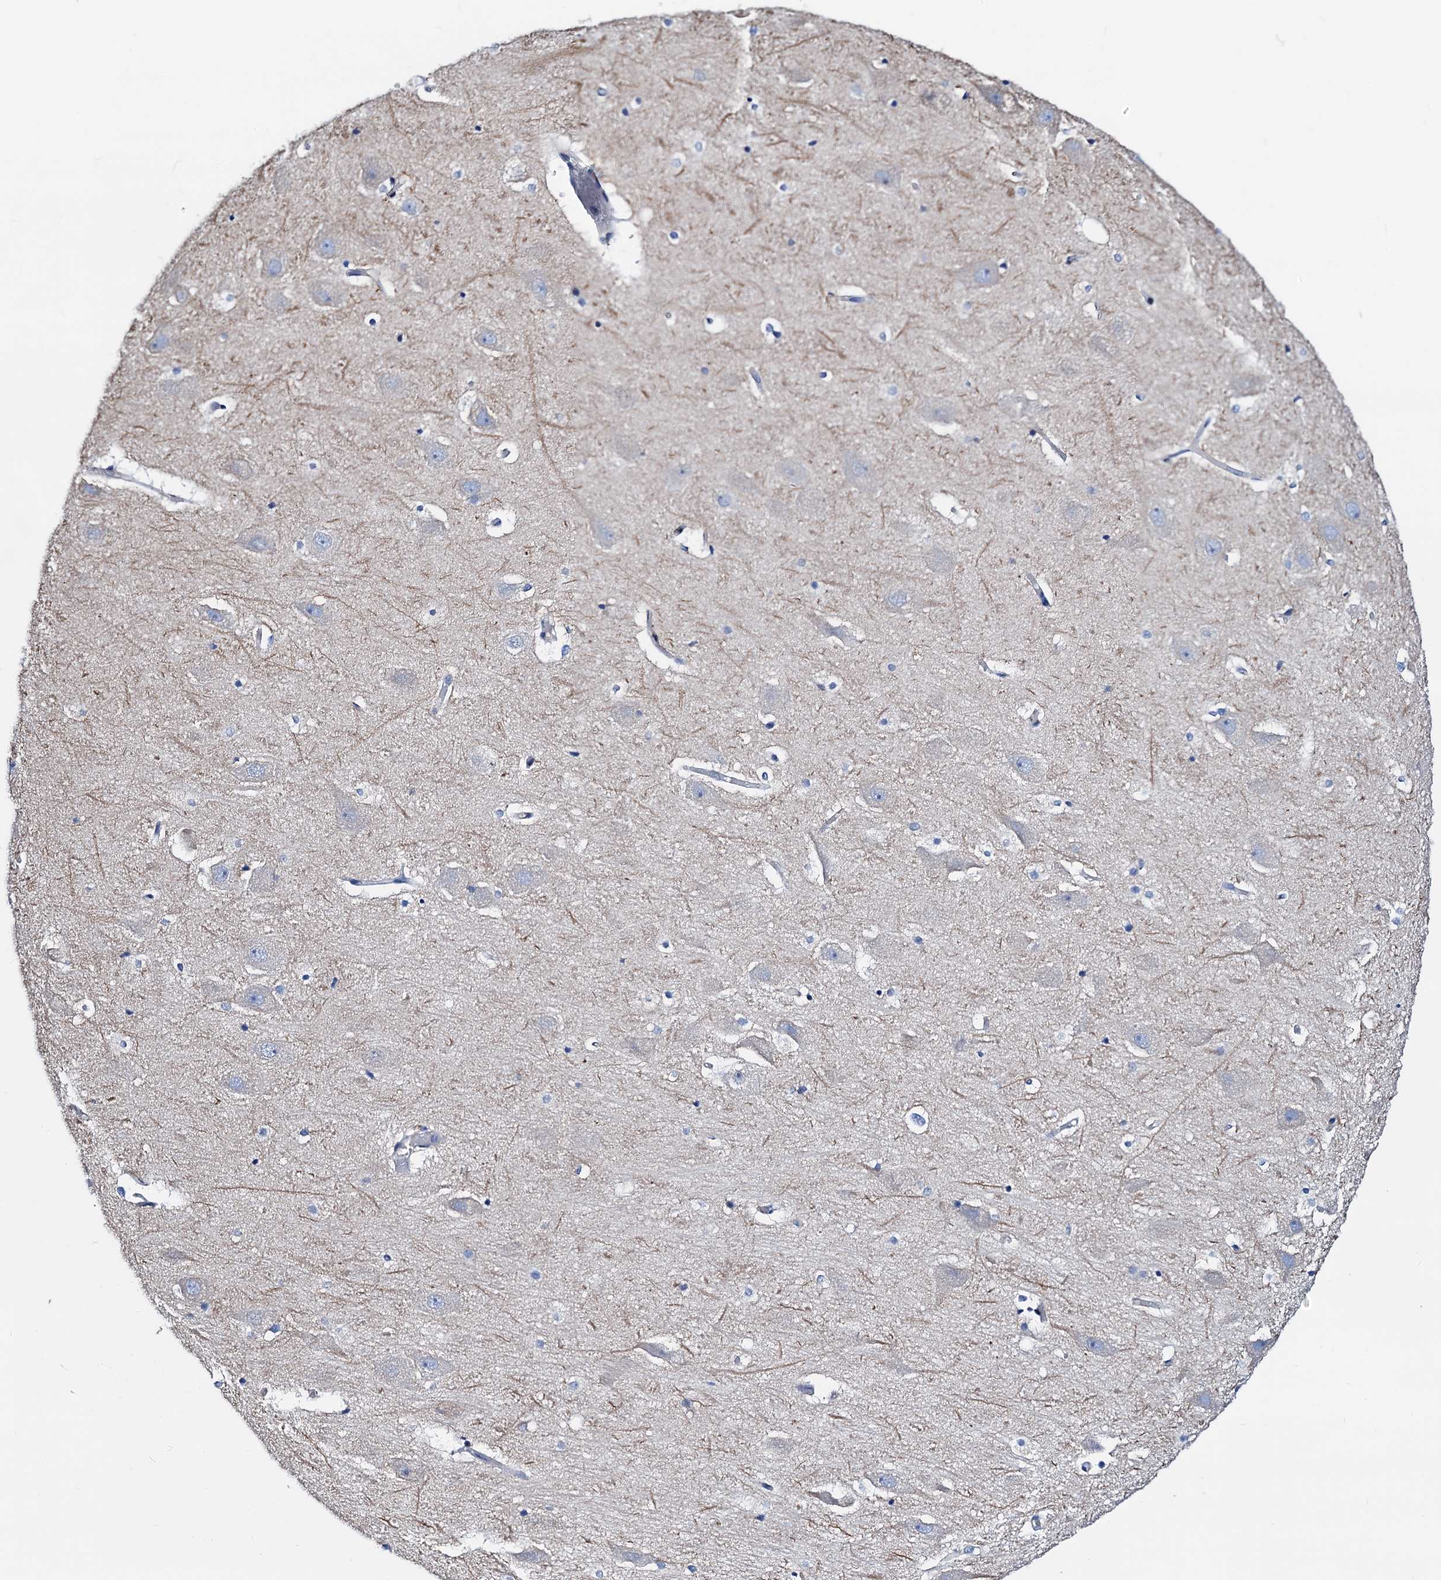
{"staining": {"intensity": "negative", "quantity": "none", "location": "none"}, "tissue": "hippocampus", "cell_type": "Glial cells", "image_type": "normal", "snomed": [{"axis": "morphology", "description": "Normal tissue, NOS"}, {"axis": "topography", "description": "Hippocampus"}], "caption": "Micrograph shows no significant protein staining in glial cells of unremarkable hippocampus.", "gene": "GCOM1", "patient": {"sex": "female", "age": 52}}